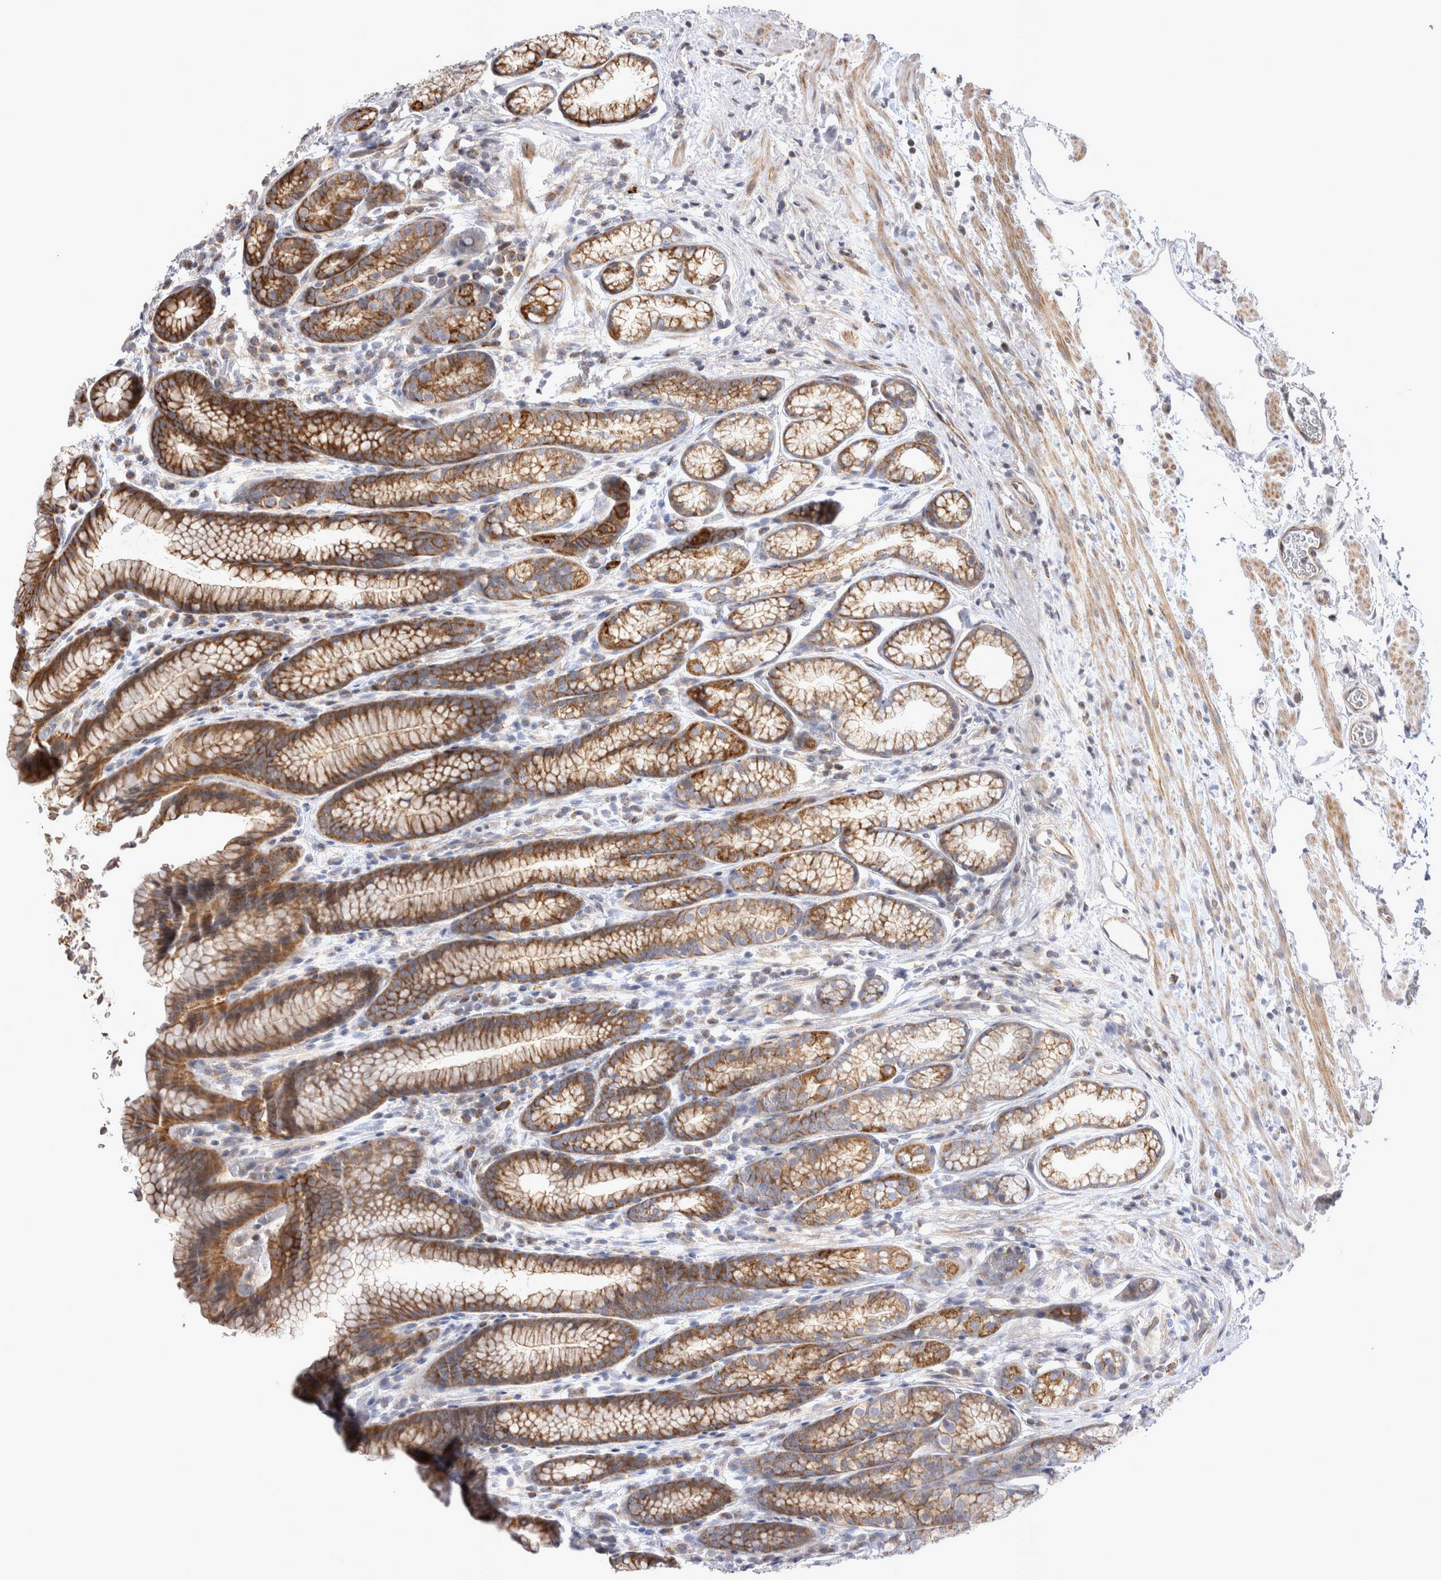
{"staining": {"intensity": "moderate", "quantity": ">75%", "location": "cytoplasmic/membranous"}, "tissue": "stomach", "cell_type": "Glandular cells", "image_type": "normal", "snomed": [{"axis": "morphology", "description": "Normal tissue, NOS"}, {"axis": "topography", "description": "Stomach"}], "caption": "This histopathology image displays immunohistochemistry (IHC) staining of unremarkable stomach, with medium moderate cytoplasmic/membranous staining in approximately >75% of glandular cells.", "gene": "TSPOAP1", "patient": {"sex": "male", "age": 42}}